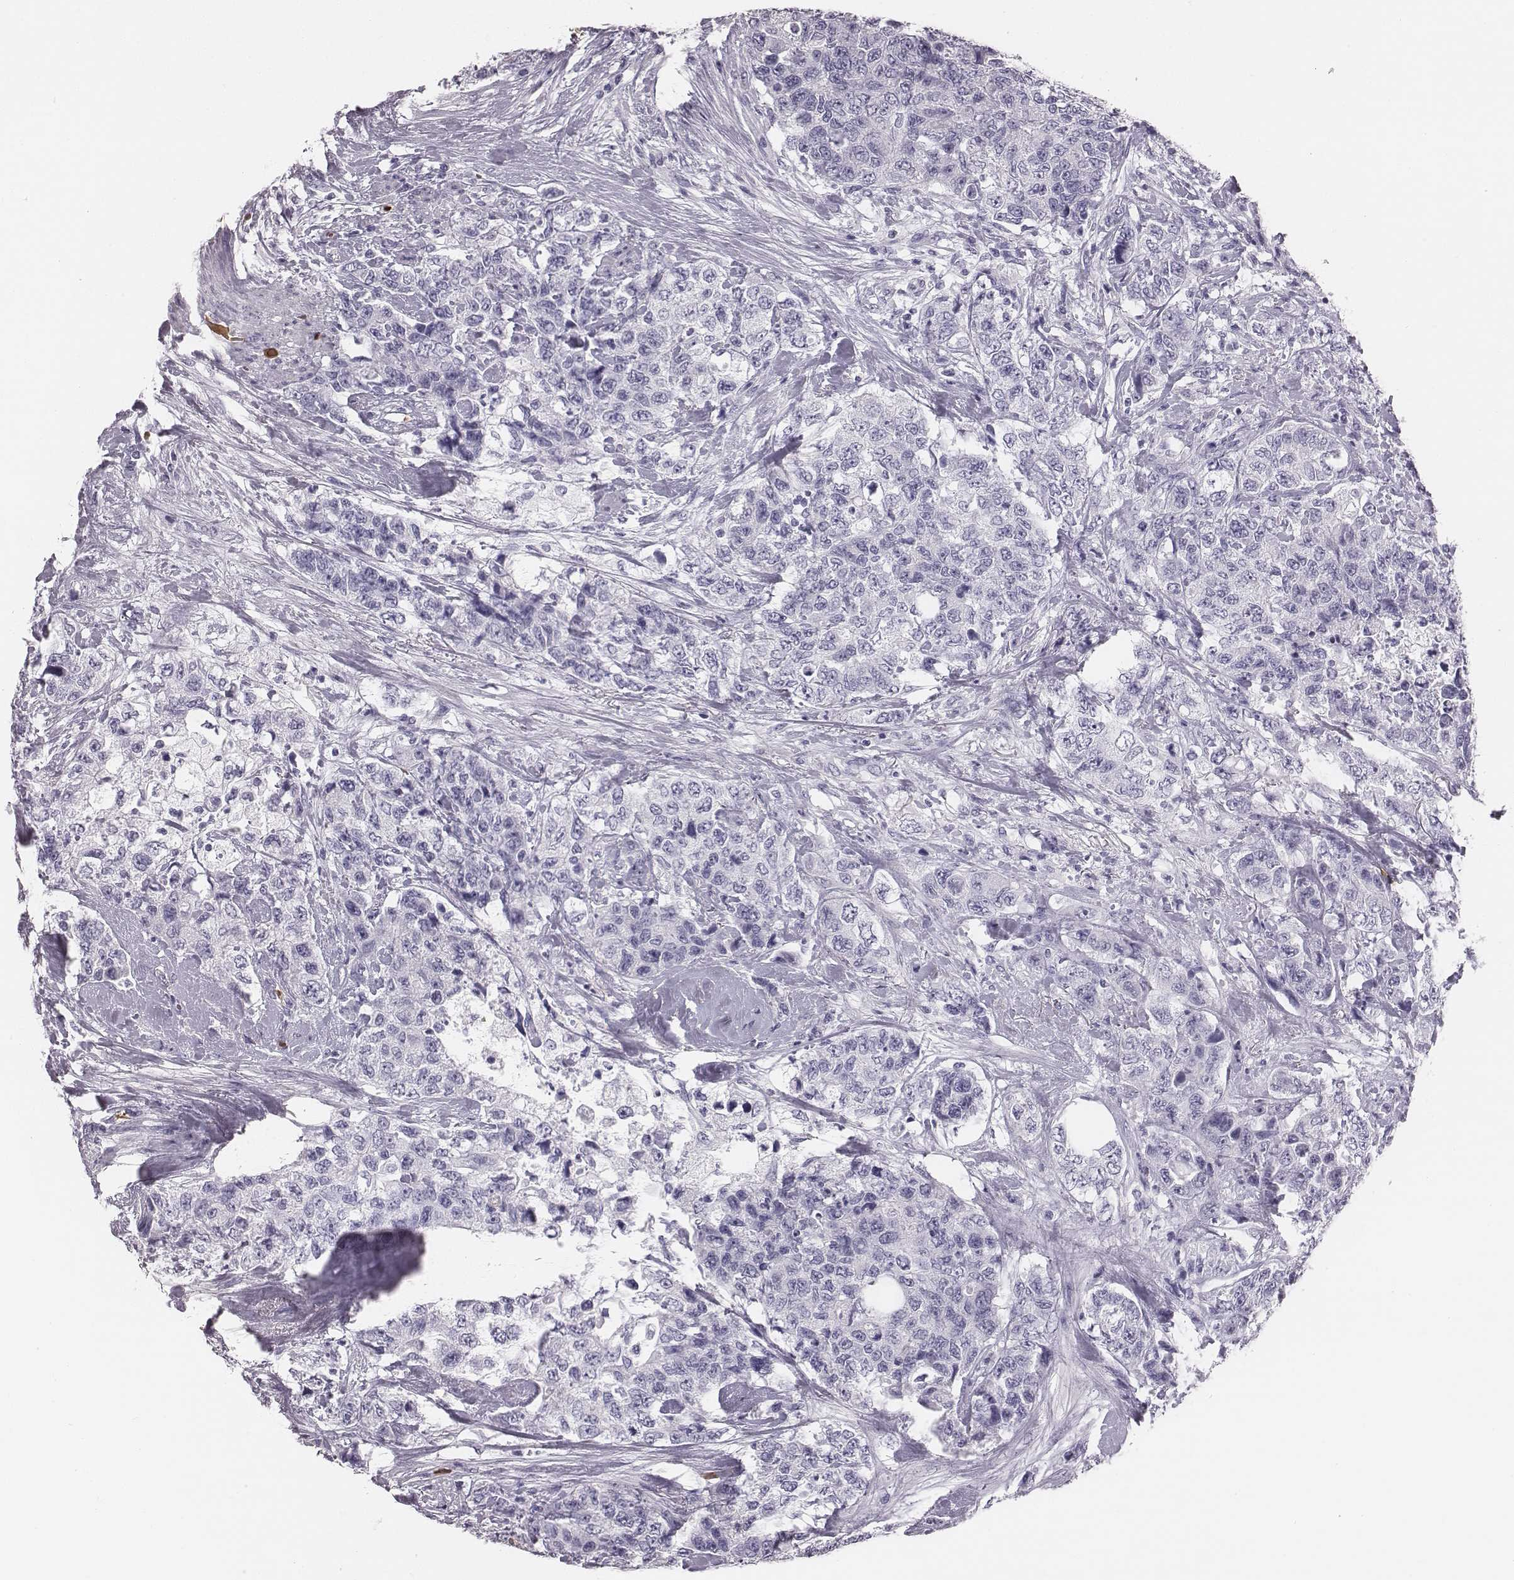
{"staining": {"intensity": "negative", "quantity": "none", "location": "none"}, "tissue": "urothelial cancer", "cell_type": "Tumor cells", "image_type": "cancer", "snomed": [{"axis": "morphology", "description": "Urothelial carcinoma, High grade"}, {"axis": "topography", "description": "Urinary bladder"}], "caption": "High magnification brightfield microscopy of high-grade urothelial carcinoma stained with DAB (brown) and counterstained with hematoxylin (blue): tumor cells show no significant expression. (Brightfield microscopy of DAB IHC at high magnification).", "gene": "HBZ", "patient": {"sex": "female", "age": 78}}